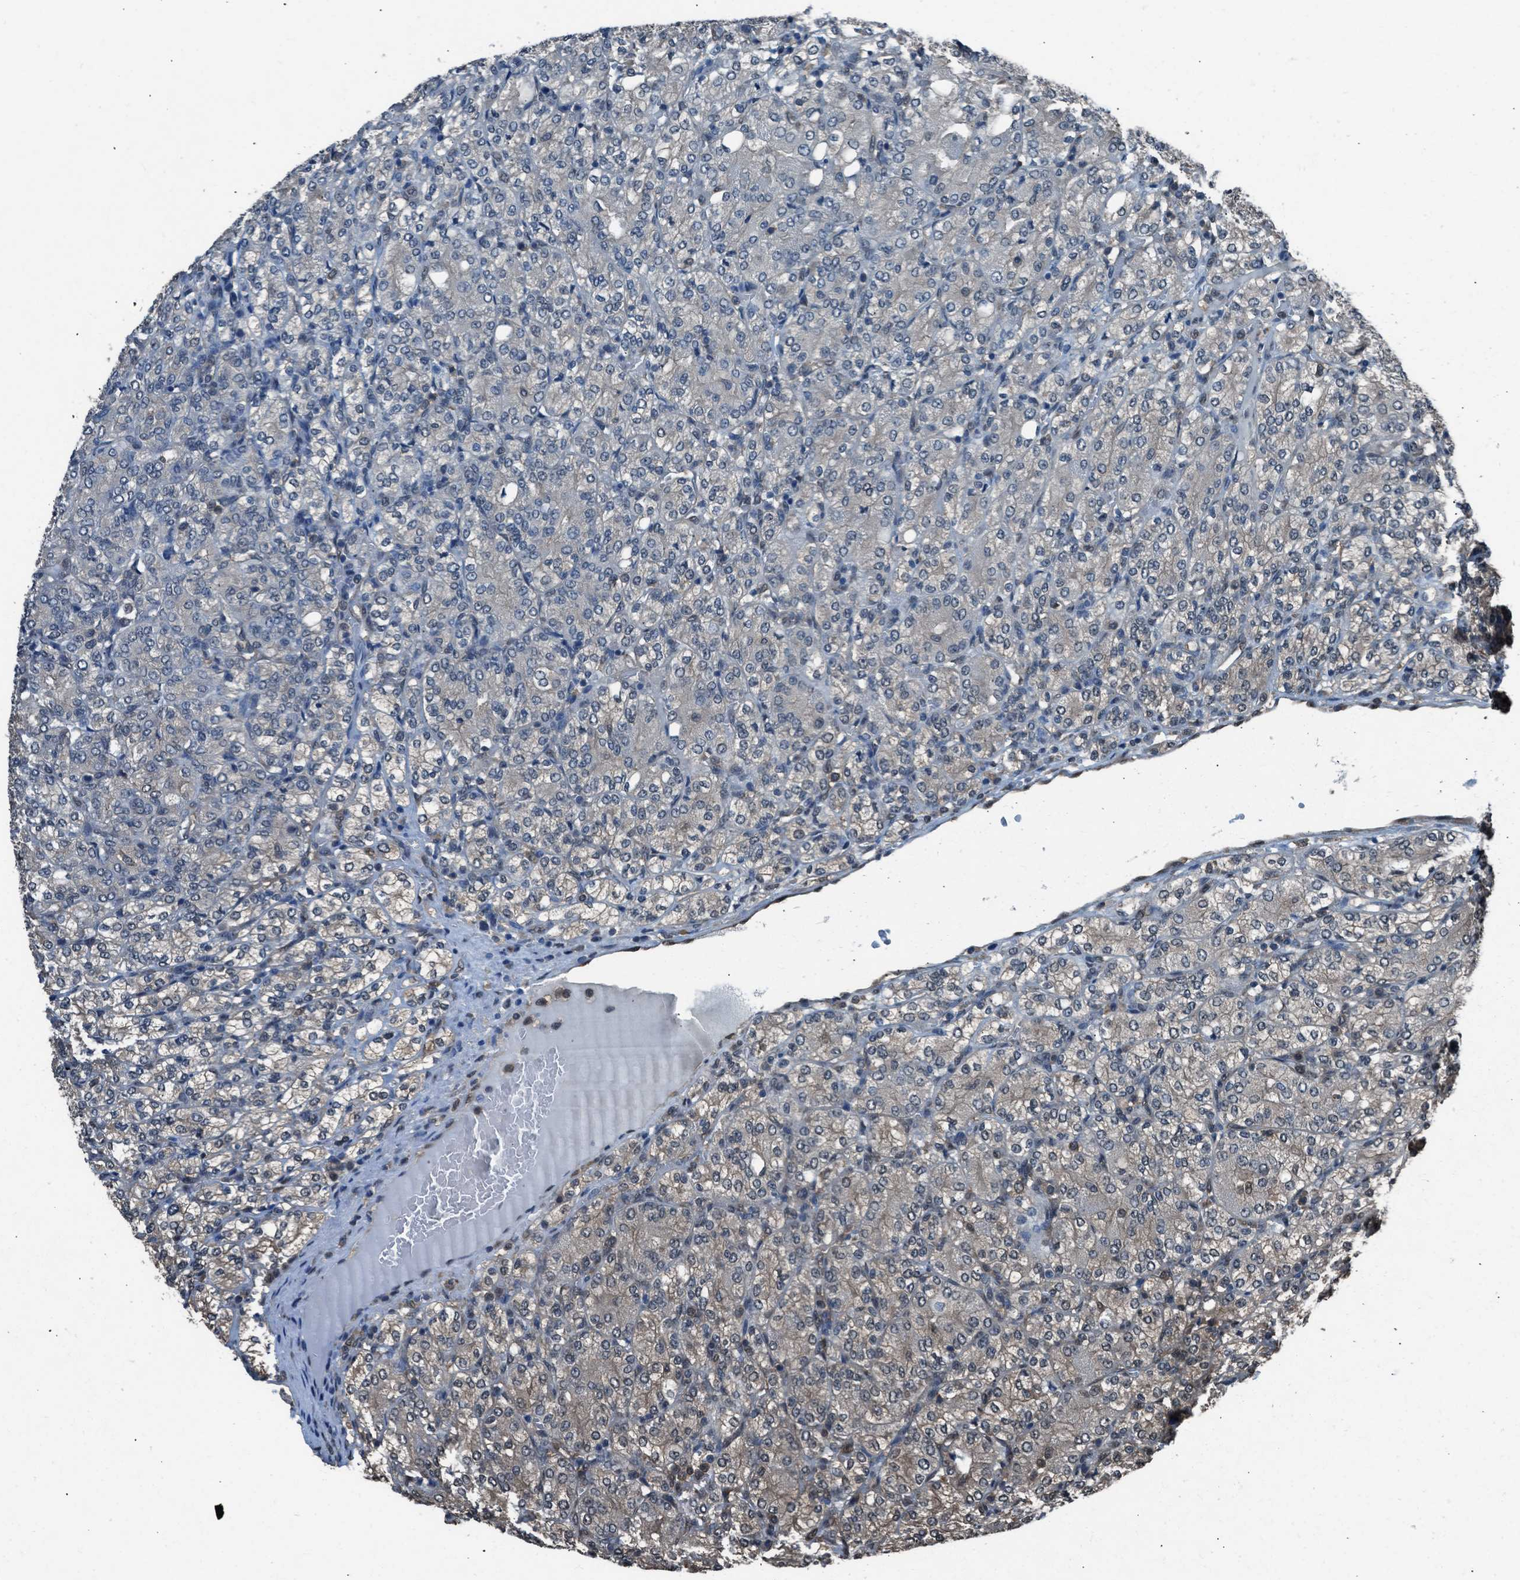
{"staining": {"intensity": "weak", "quantity": "<25%", "location": "cytoplasmic/membranous"}, "tissue": "renal cancer", "cell_type": "Tumor cells", "image_type": "cancer", "snomed": [{"axis": "morphology", "description": "Adenocarcinoma, NOS"}, {"axis": "topography", "description": "Kidney"}], "caption": "High power microscopy image of an immunohistochemistry (IHC) image of adenocarcinoma (renal), revealing no significant staining in tumor cells.", "gene": "YWHAG", "patient": {"sex": "male", "age": 77}}